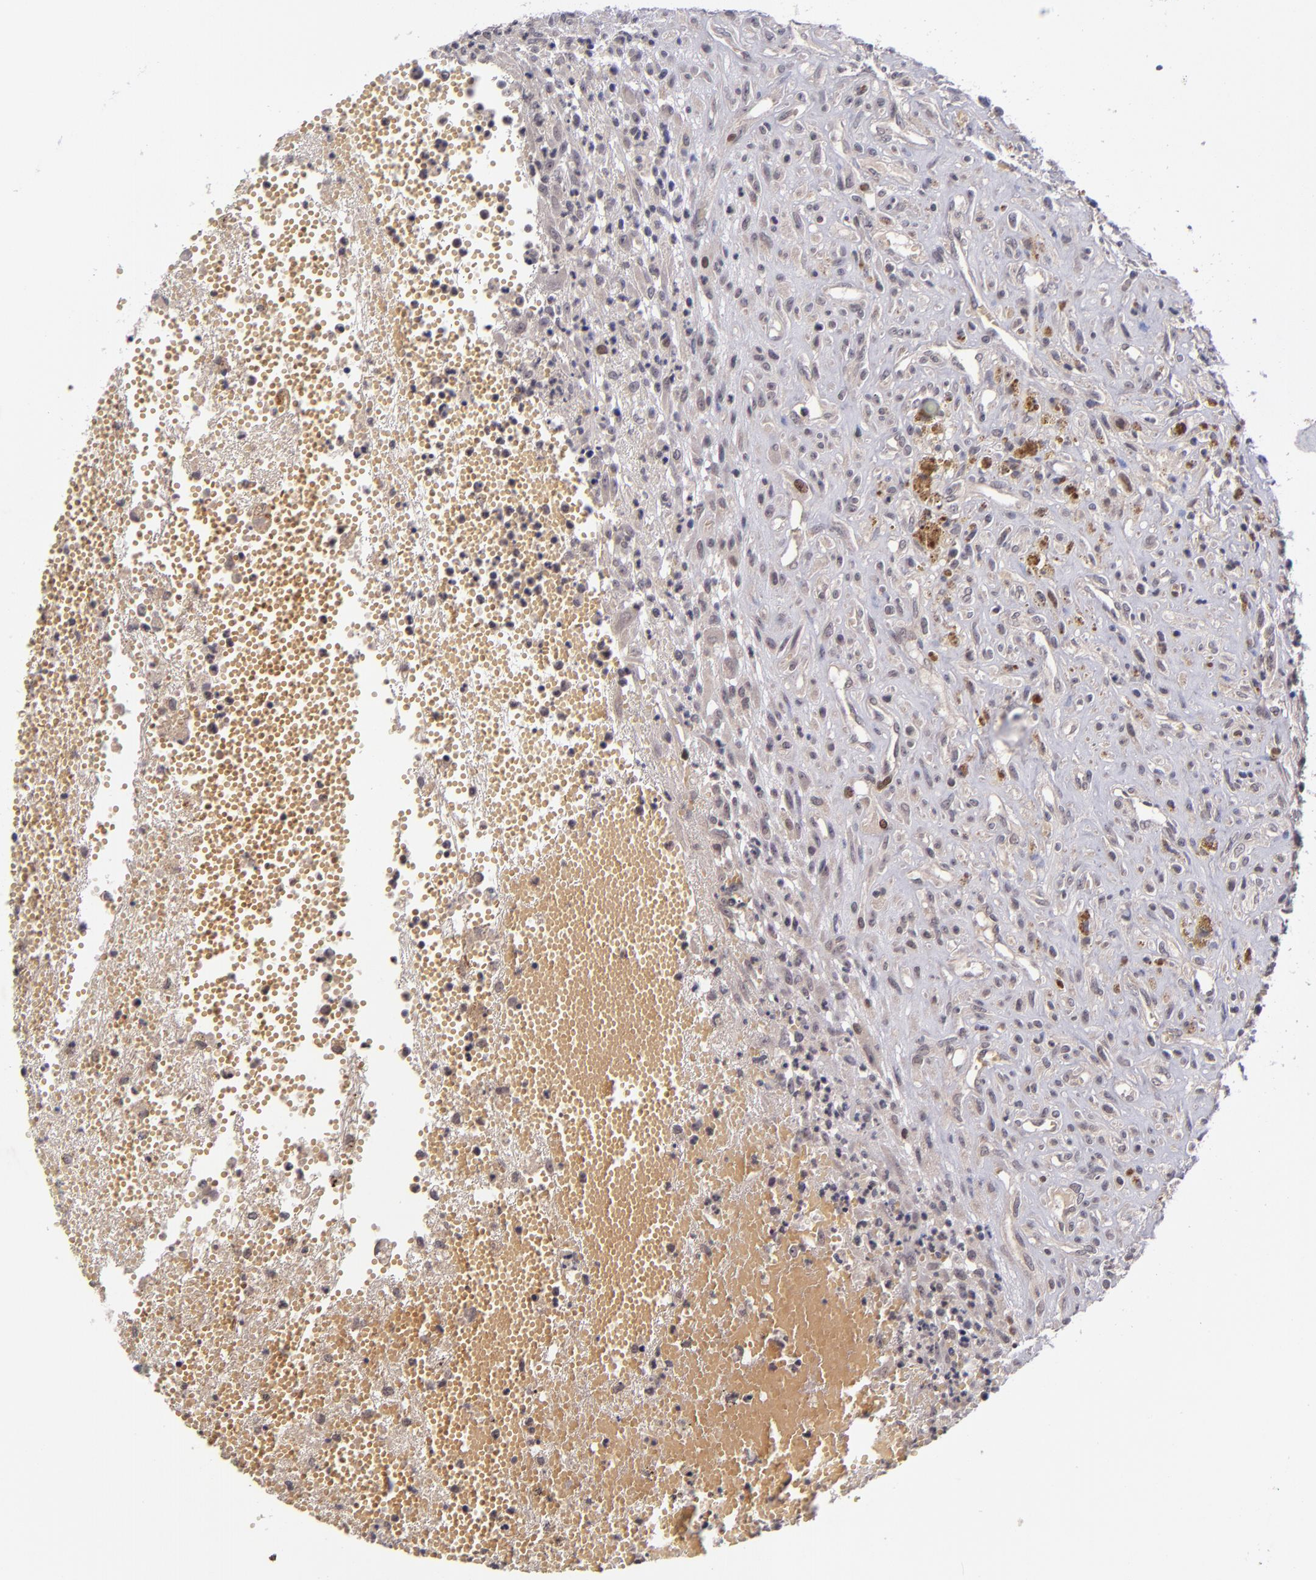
{"staining": {"intensity": "strong", "quantity": "<25%", "location": "nuclear"}, "tissue": "glioma", "cell_type": "Tumor cells", "image_type": "cancer", "snomed": [{"axis": "morphology", "description": "Glioma, malignant, High grade"}, {"axis": "topography", "description": "Brain"}], "caption": "A histopathology image showing strong nuclear expression in about <25% of tumor cells in malignant high-grade glioma, as visualized by brown immunohistochemical staining.", "gene": "CDC7", "patient": {"sex": "male", "age": 66}}